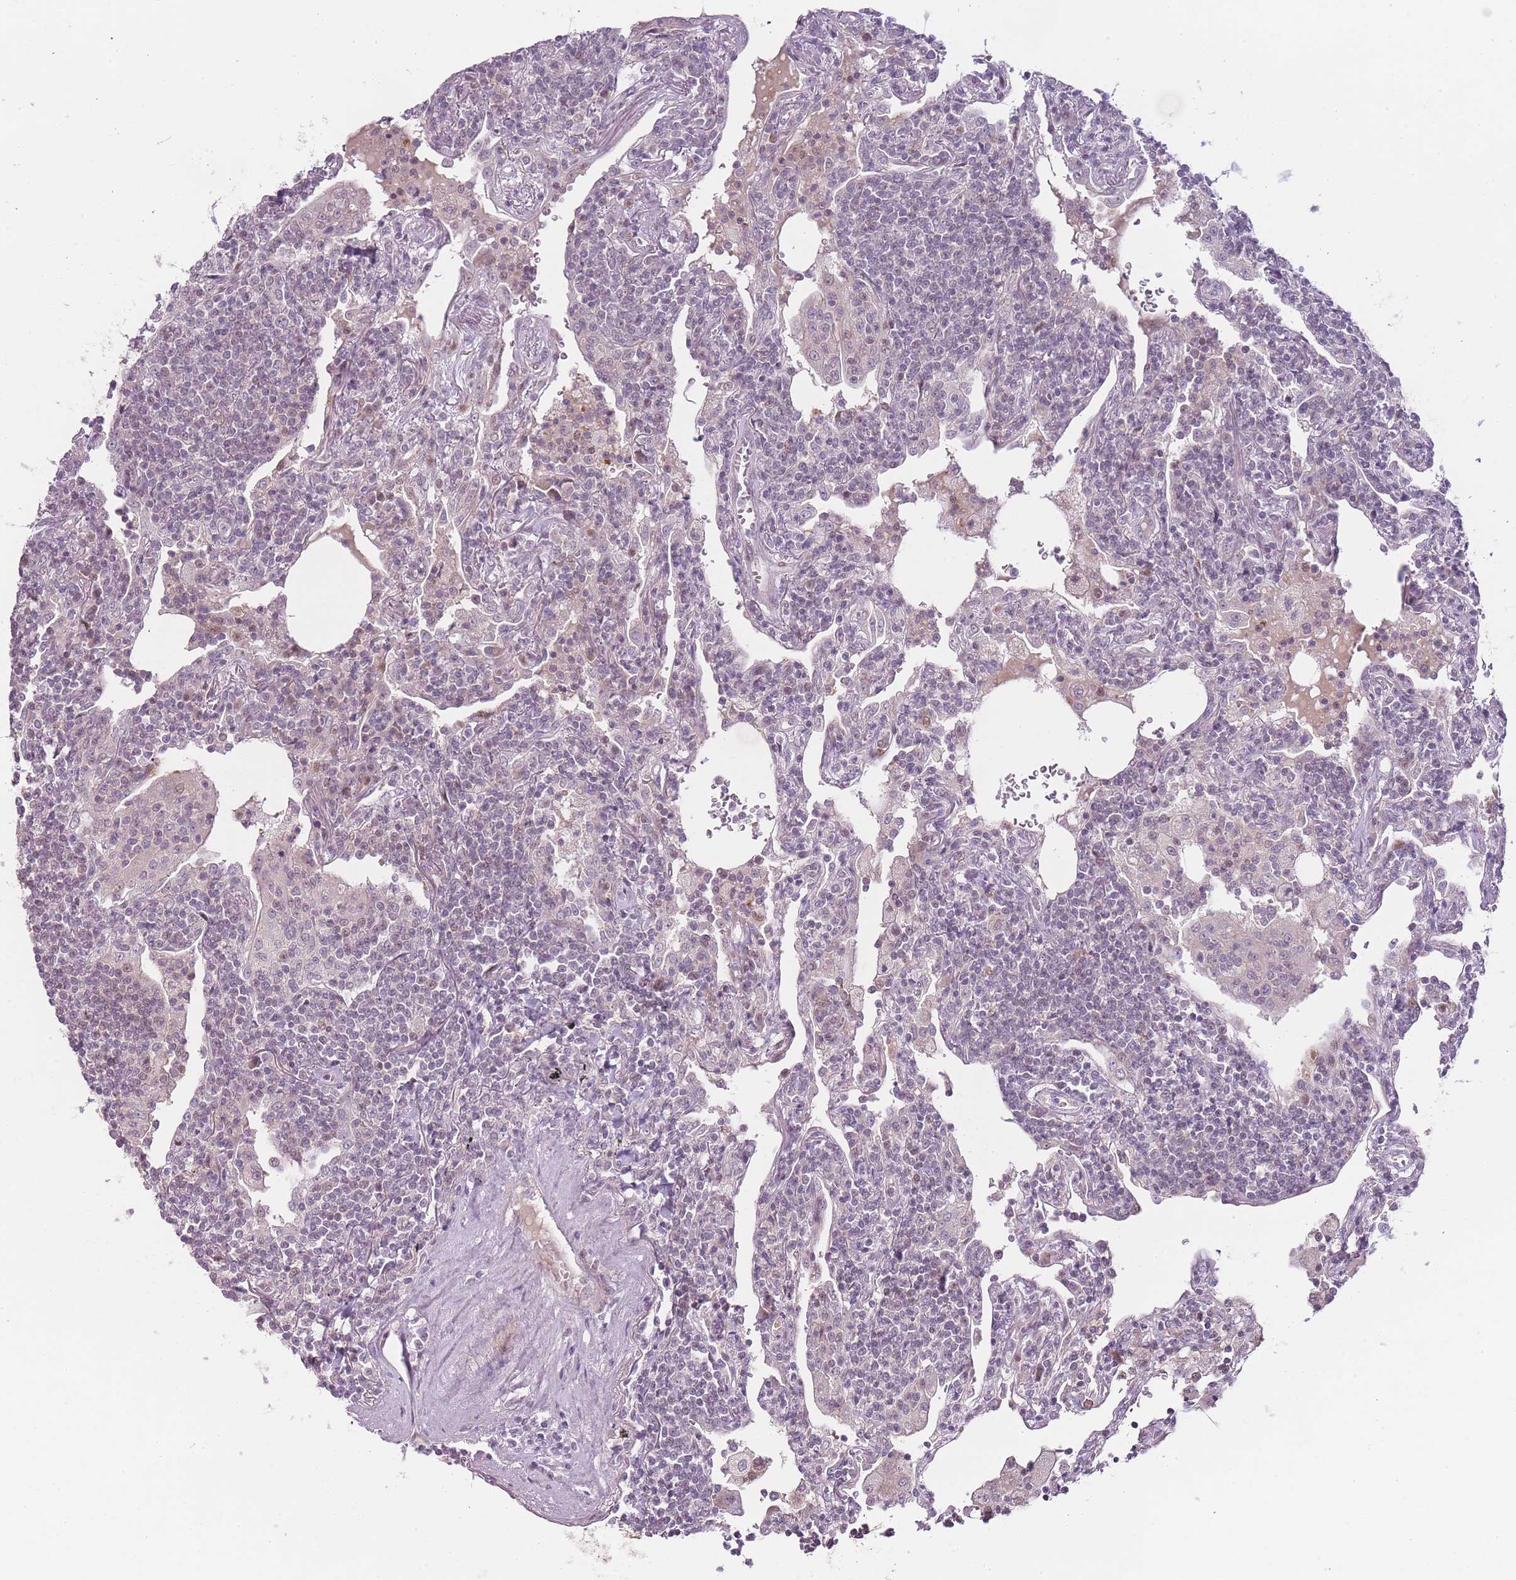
{"staining": {"intensity": "negative", "quantity": "none", "location": "none"}, "tissue": "lymphoma", "cell_type": "Tumor cells", "image_type": "cancer", "snomed": [{"axis": "morphology", "description": "Malignant lymphoma, non-Hodgkin's type, Low grade"}, {"axis": "topography", "description": "Lung"}], "caption": "Immunohistochemistry image of neoplastic tissue: human lymphoma stained with DAB (3,3'-diaminobenzidine) reveals no significant protein expression in tumor cells.", "gene": "OGG1", "patient": {"sex": "female", "age": 71}}